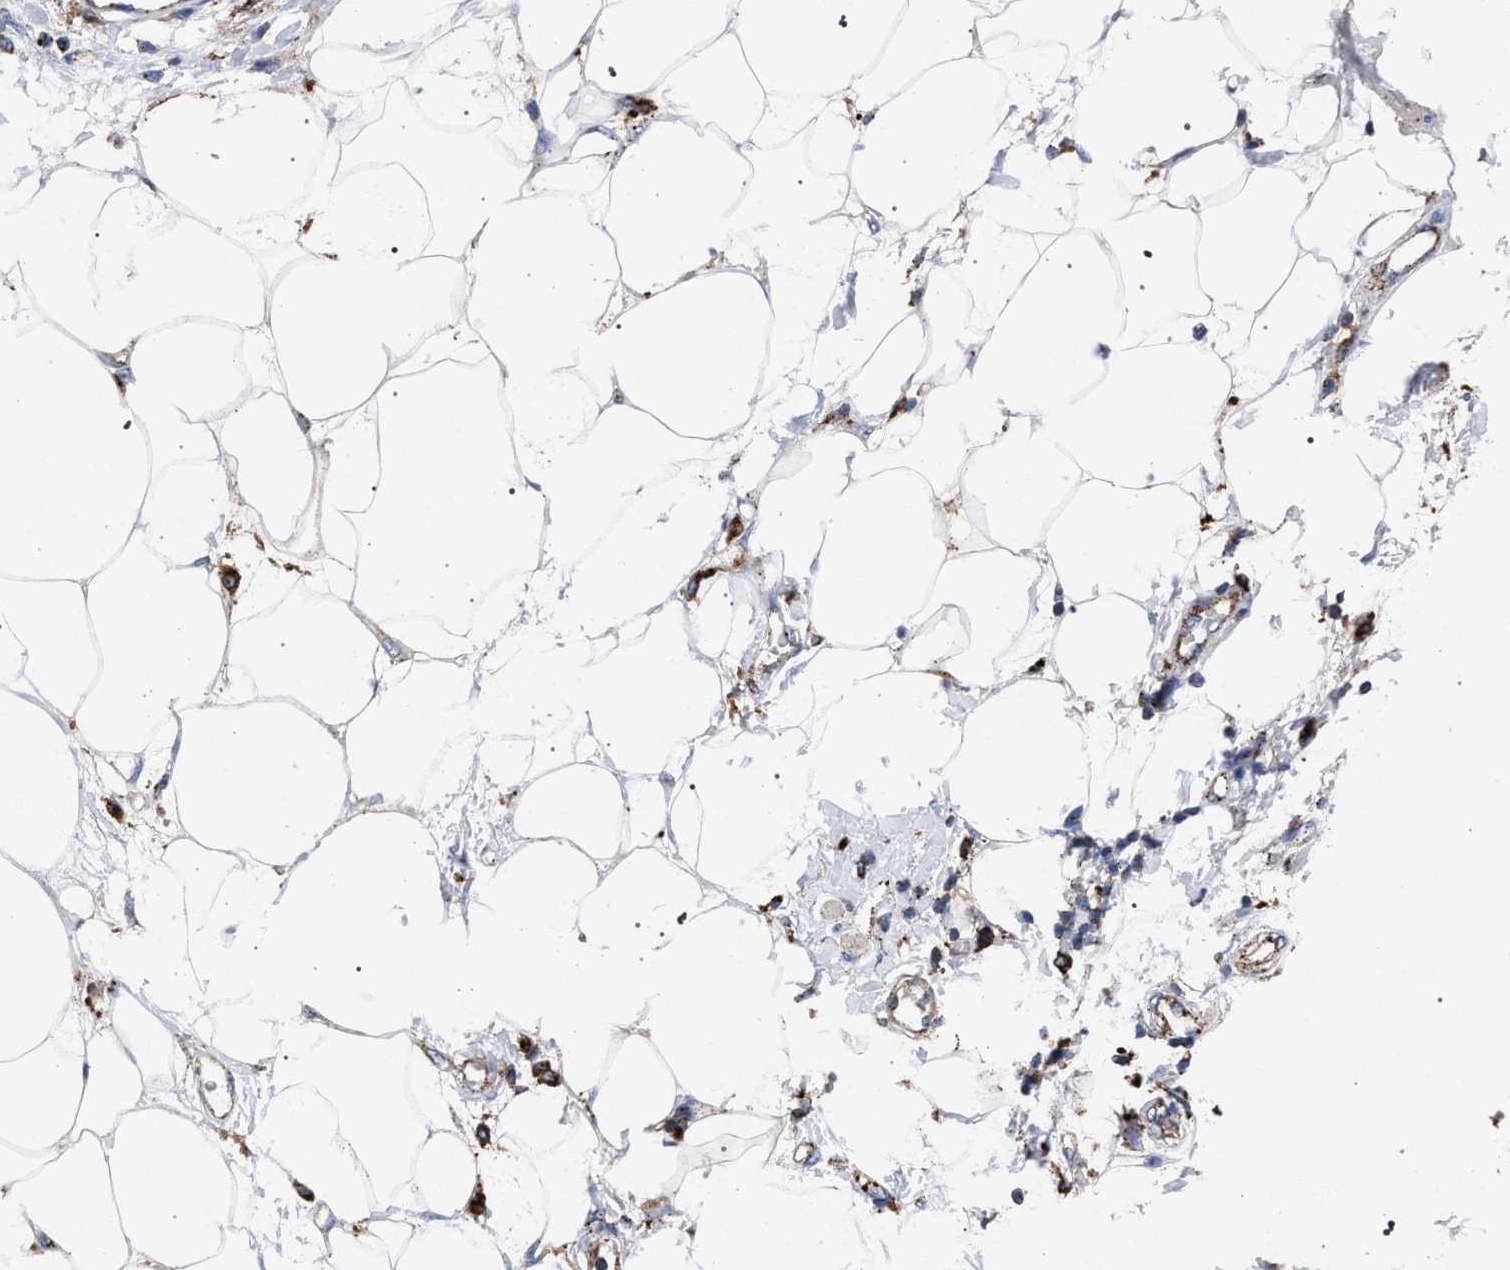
{"staining": {"intensity": "negative", "quantity": "none", "location": "none"}, "tissue": "adipose tissue", "cell_type": "Adipocytes", "image_type": "normal", "snomed": [{"axis": "morphology", "description": "Normal tissue, NOS"}, {"axis": "morphology", "description": "Adenocarcinoma, NOS"}, {"axis": "topography", "description": "Duodenum"}, {"axis": "topography", "description": "Peripheral nerve tissue"}], "caption": "Immunohistochemical staining of normal adipose tissue exhibits no significant positivity in adipocytes. (Brightfield microscopy of DAB (3,3'-diaminobenzidine) IHC at high magnification).", "gene": "PPT1", "patient": {"sex": "female", "age": 60}}